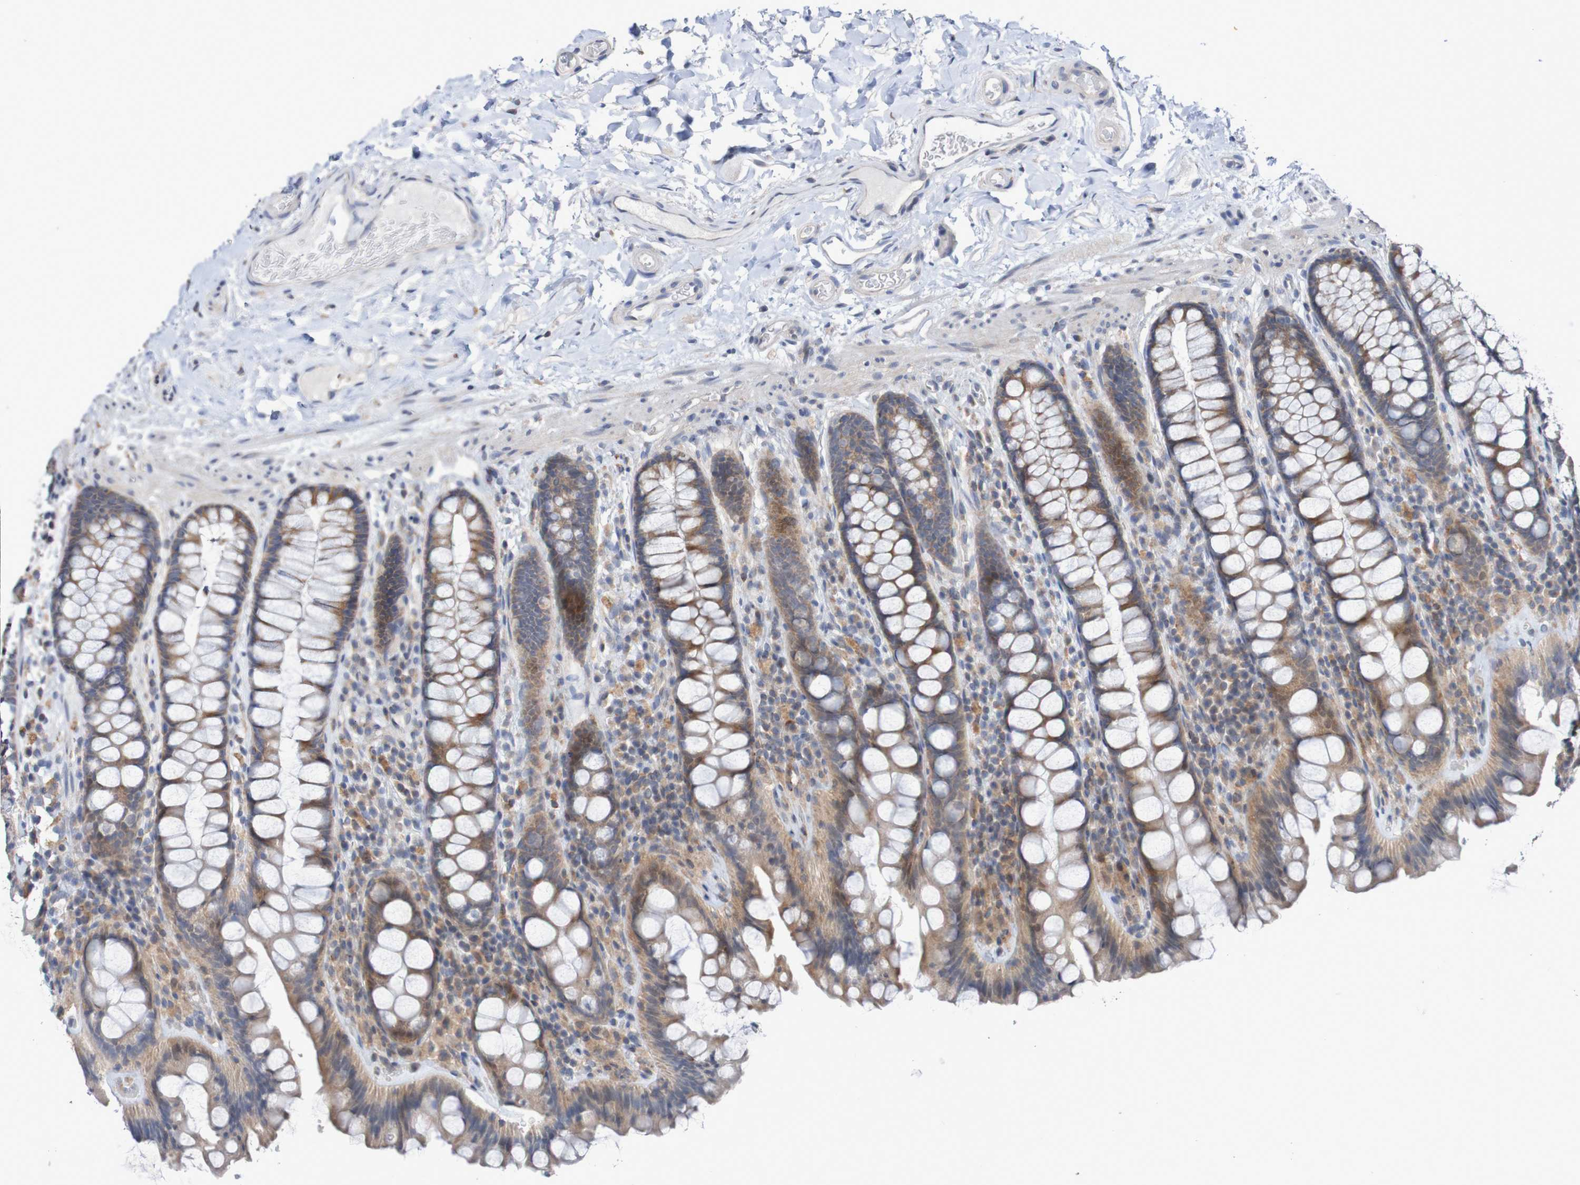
{"staining": {"intensity": "negative", "quantity": "none", "location": "none"}, "tissue": "colon", "cell_type": "Endothelial cells", "image_type": "normal", "snomed": [{"axis": "morphology", "description": "Normal tissue, NOS"}, {"axis": "topography", "description": "Colon"}], "caption": "An immunohistochemistry (IHC) micrograph of unremarkable colon is shown. There is no staining in endothelial cells of colon.", "gene": "C3orf18", "patient": {"sex": "female", "age": 80}}